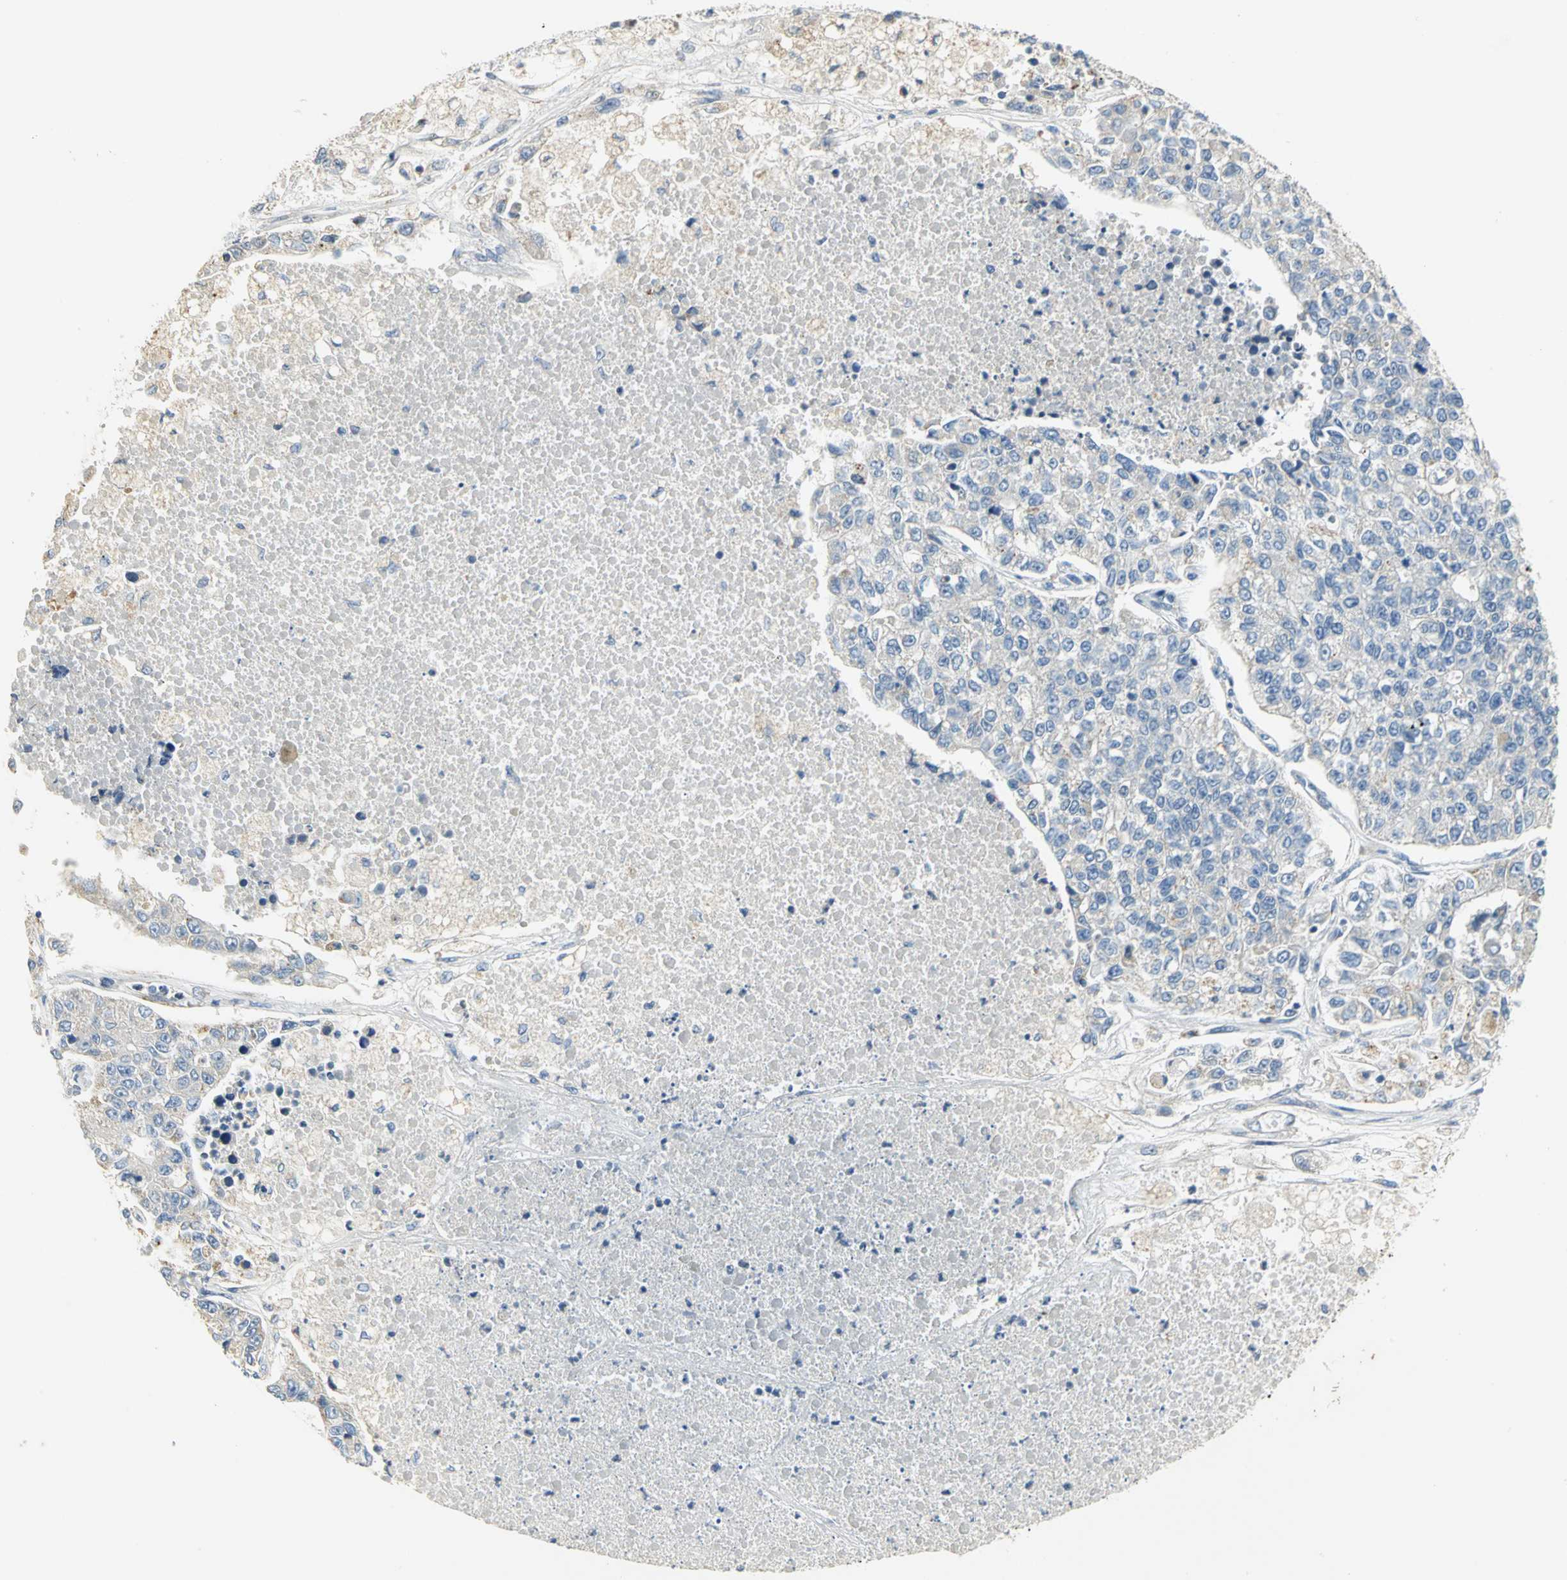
{"staining": {"intensity": "negative", "quantity": "none", "location": "none"}, "tissue": "lung cancer", "cell_type": "Tumor cells", "image_type": "cancer", "snomed": [{"axis": "morphology", "description": "Adenocarcinoma, NOS"}, {"axis": "topography", "description": "Lung"}], "caption": "Lung adenocarcinoma stained for a protein using immunohistochemistry (IHC) demonstrates no staining tumor cells.", "gene": "IL17RB", "patient": {"sex": "male", "age": 49}}